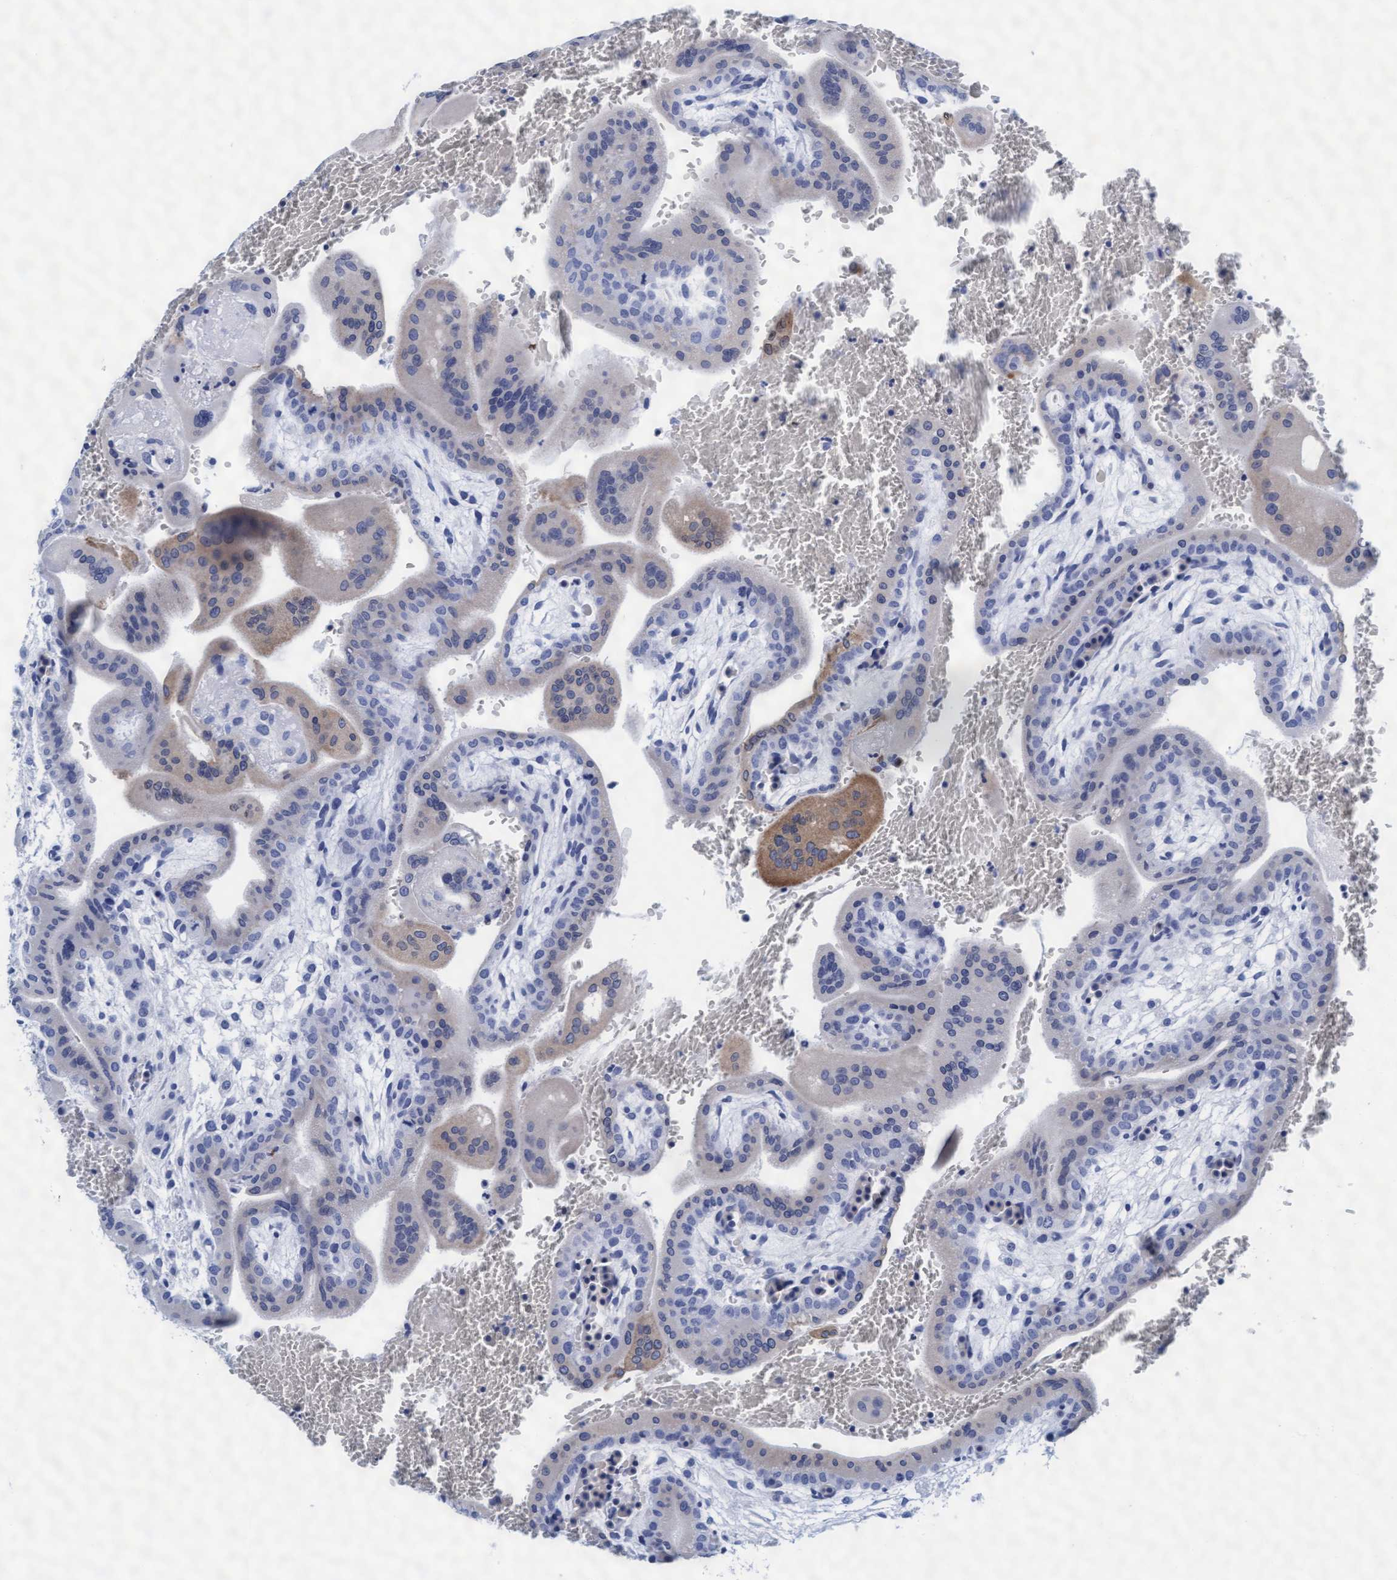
{"staining": {"intensity": "negative", "quantity": "none", "location": "none"}, "tissue": "placenta", "cell_type": "Decidual cells", "image_type": "normal", "snomed": [{"axis": "morphology", "description": "Normal tissue, NOS"}, {"axis": "topography", "description": "Placenta"}], "caption": "High magnification brightfield microscopy of unremarkable placenta stained with DAB (3,3'-diaminobenzidine) (brown) and counterstained with hematoxylin (blue): decidual cells show no significant positivity.", "gene": "ARSG", "patient": {"sex": "female", "age": 35}}